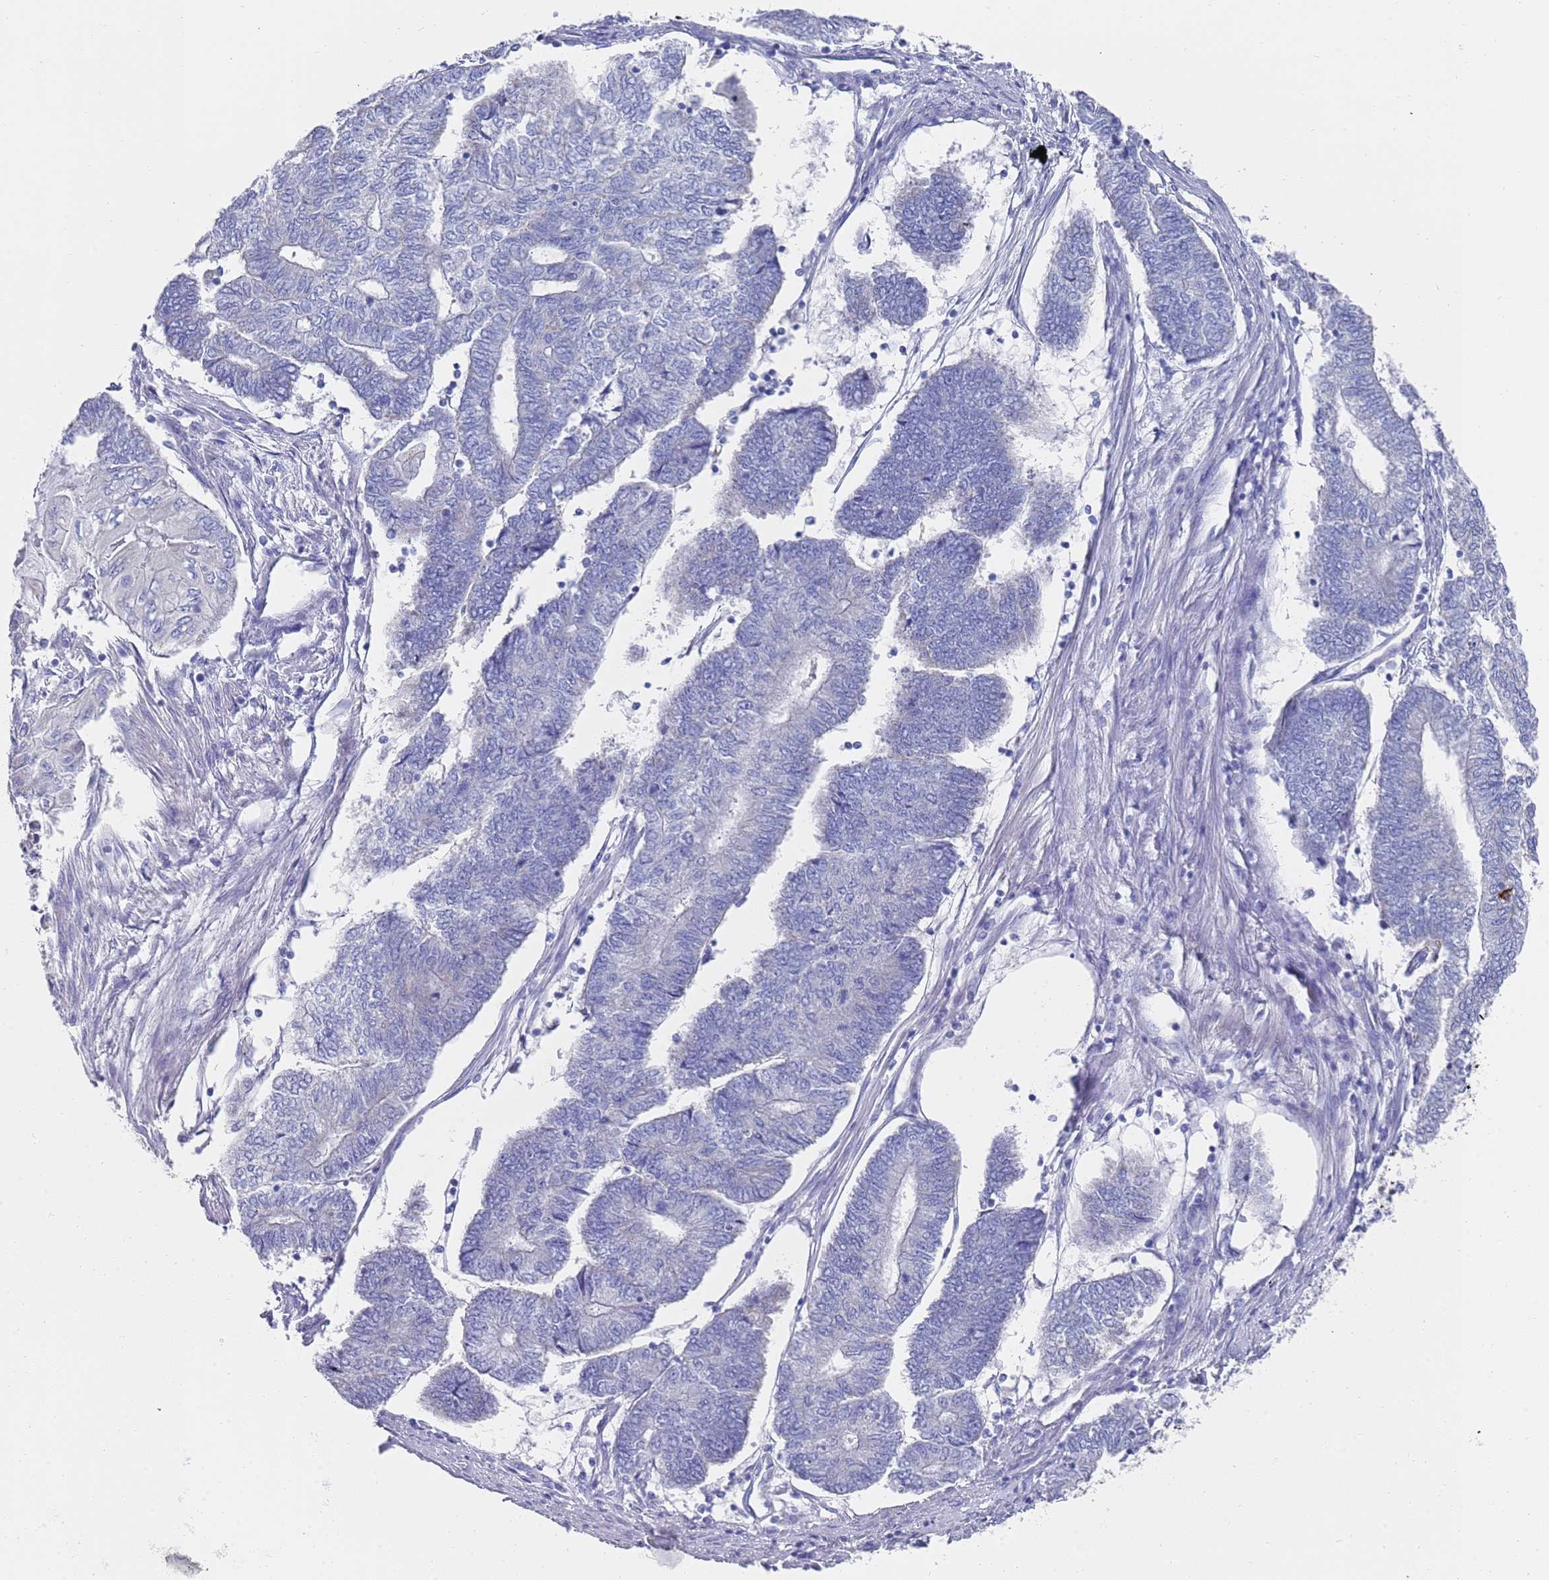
{"staining": {"intensity": "negative", "quantity": "none", "location": "none"}, "tissue": "endometrial cancer", "cell_type": "Tumor cells", "image_type": "cancer", "snomed": [{"axis": "morphology", "description": "Adenocarcinoma, NOS"}, {"axis": "topography", "description": "Uterus"}, {"axis": "topography", "description": "Endometrium"}], "caption": "High power microscopy photomicrograph of an immunohistochemistry (IHC) histopathology image of endometrial cancer, revealing no significant positivity in tumor cells.", "gene": "SCAPER", "patient": {"sex": "female", "age": 70}}